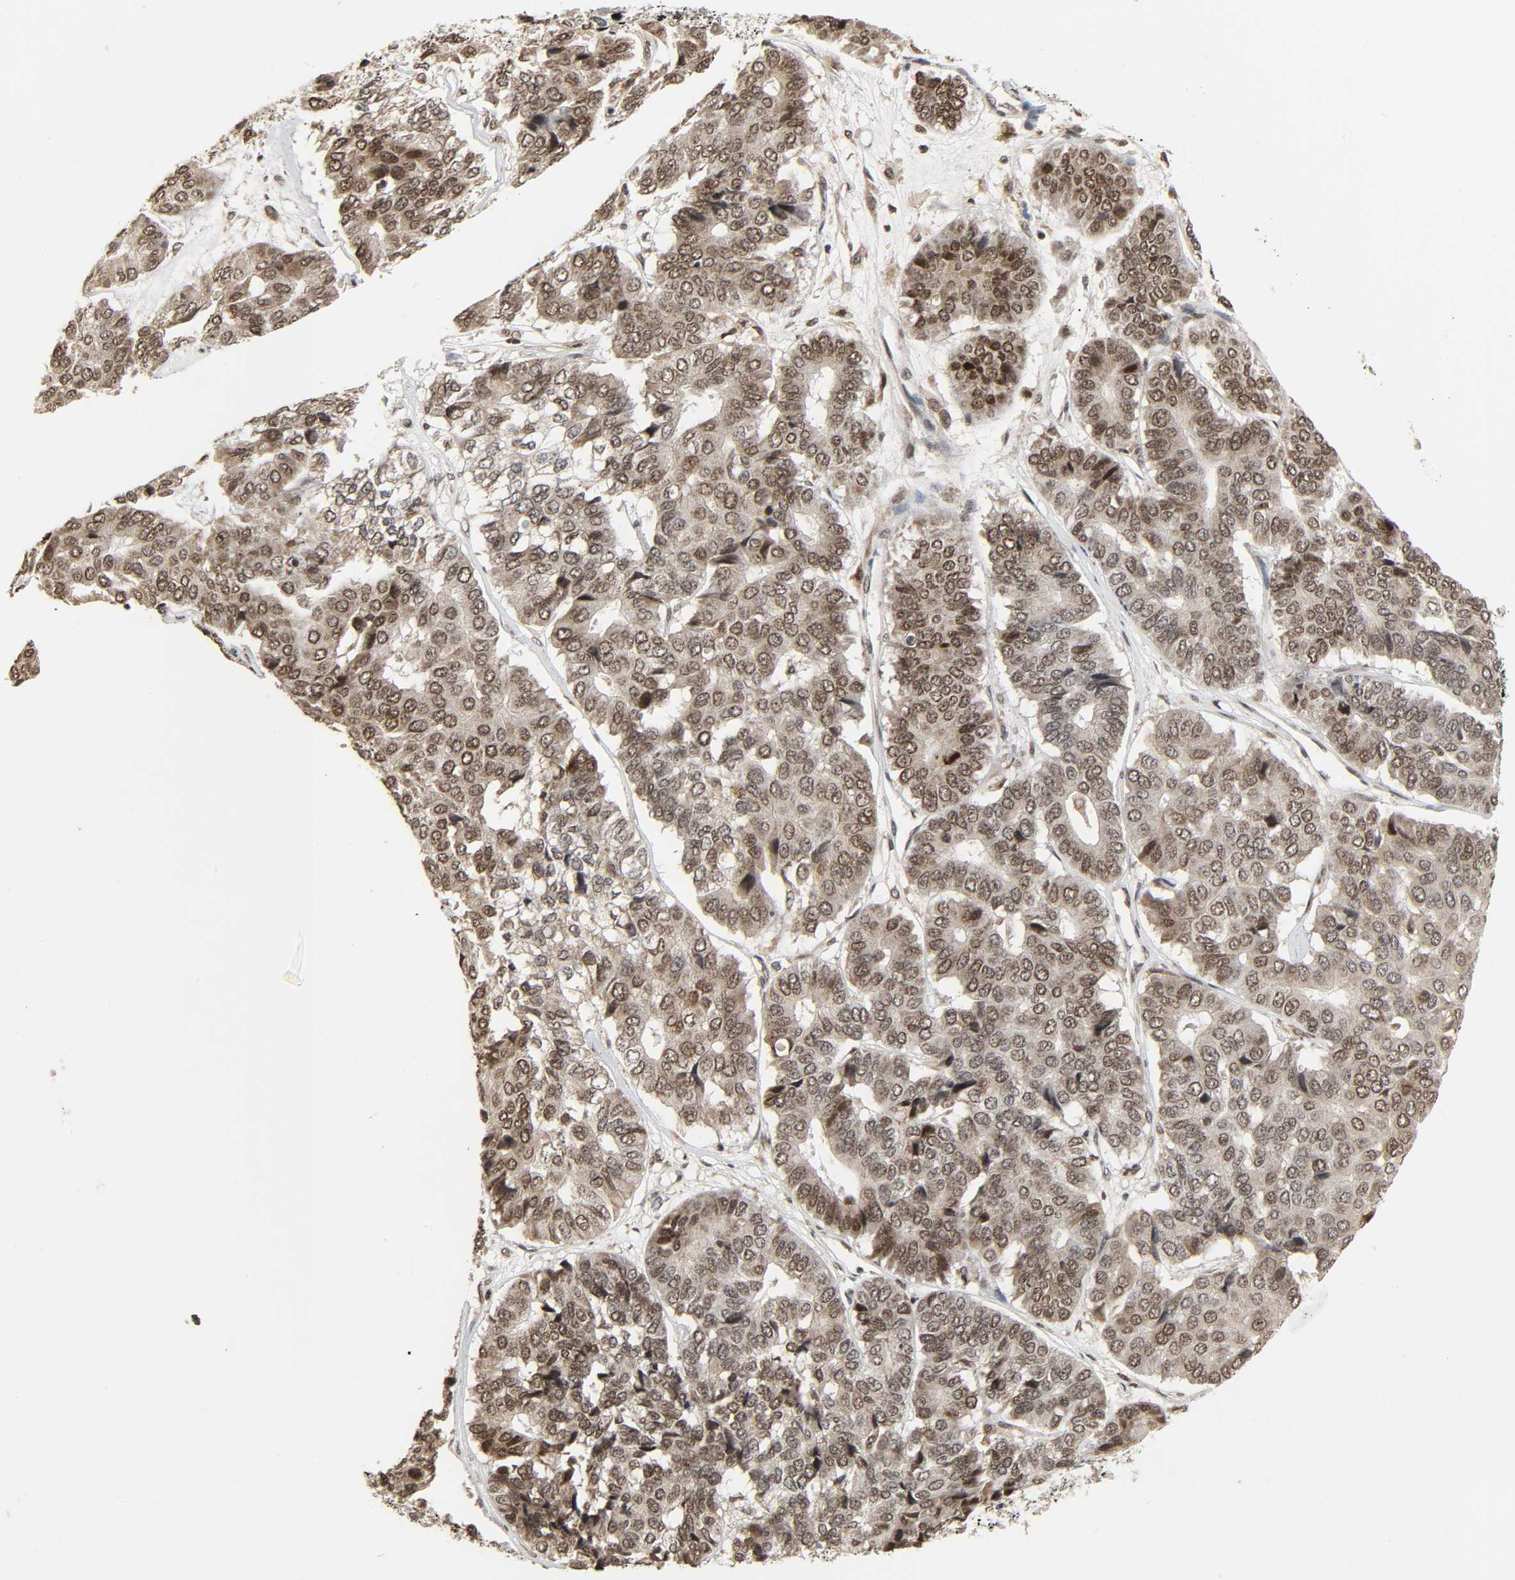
{"staining": {"intensity": "moderate", "quantity": "25%-75%", "location": "cytoplasmic/membranous,nuclear"}, "tissue": "pancreatic cancer", "cell_type": "Tumor cells", "image_type": "cancer", "snomed": [{"axis": "morphology", "description": "Adenocarcinoma, NOS"}, {"axis": "topography", "description": "Pancreas"}], "caption": "Pancreatic cancer (adenocarcinoma) was stained to show a protein in brown. There is medium levels of moderate cytoplasmic/membranous and nuclear staining in approximately 25%-75% of tumor cells.", "gene": "XRCC1", "patient": {"sex": "male", "age": 50}}